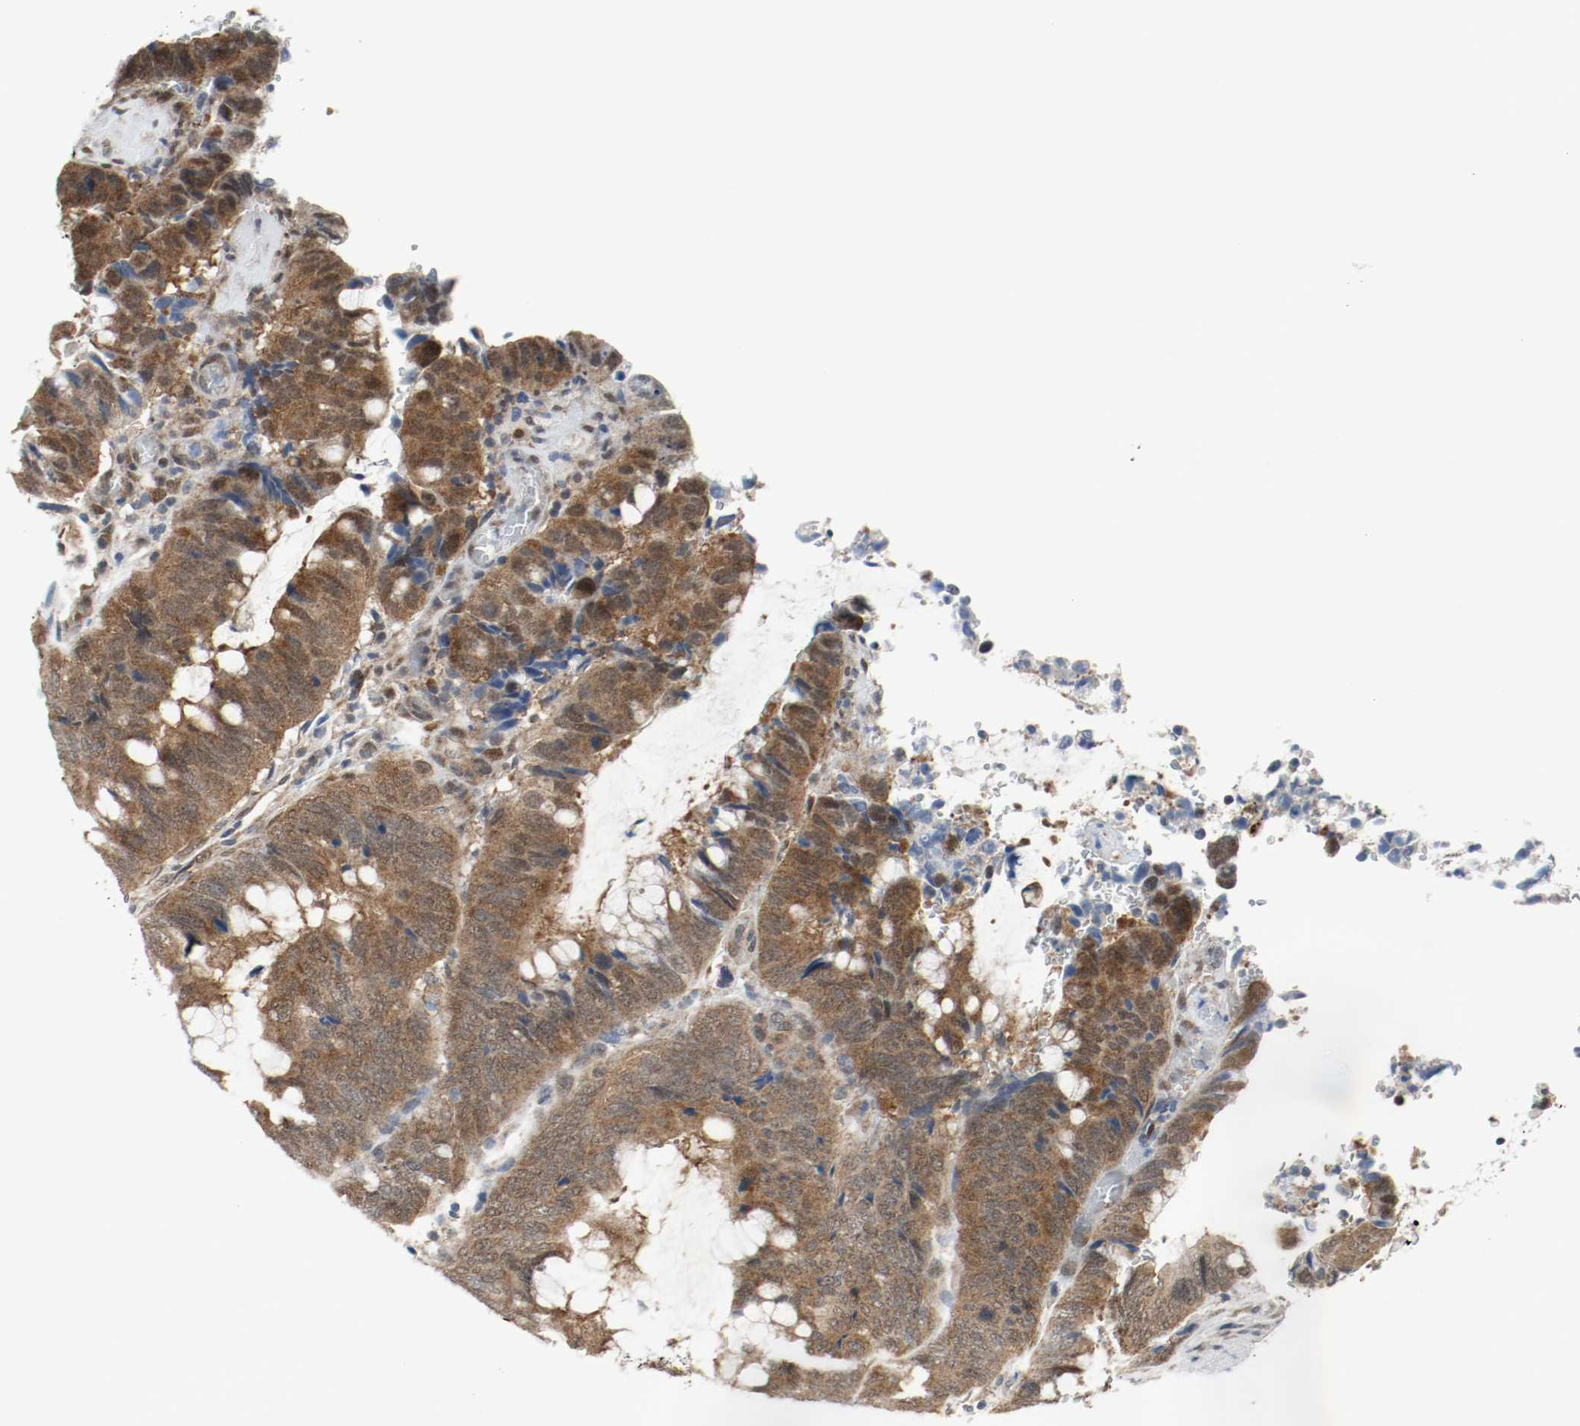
{"staining": {"intensity": "strong", "quantity": ">75%", "location": "cytoplasmic/membranous,nuclear"}, "tissue": "colorectal cancer", "cell_type": "Tumor cells", "image_type": "cancer", "snomed": [{"axis": "morphology", "description": "Normal tissue, NOS"}, {"axis": "morphology", "description": "Adenocarcinoma, NOS"}, {"axis": "topography", "description": "Rectum"}, {"axis": "topography", "description": "Peripheral nerve tissue"}], "caption": "DAB immunohistochemical staining of human colorectal cancer reveals strong cytoplasmic/membranous and nuclear protein staining in about >75% of tumor cells. The staining was performed using DAB (3,3'-diaminobenzidine), with brown indicating positive protein expression. Nuclei are stained blue with hematoxylin.", "gene": "PPME1", "patient": {"sex": "male", "age": 92}}